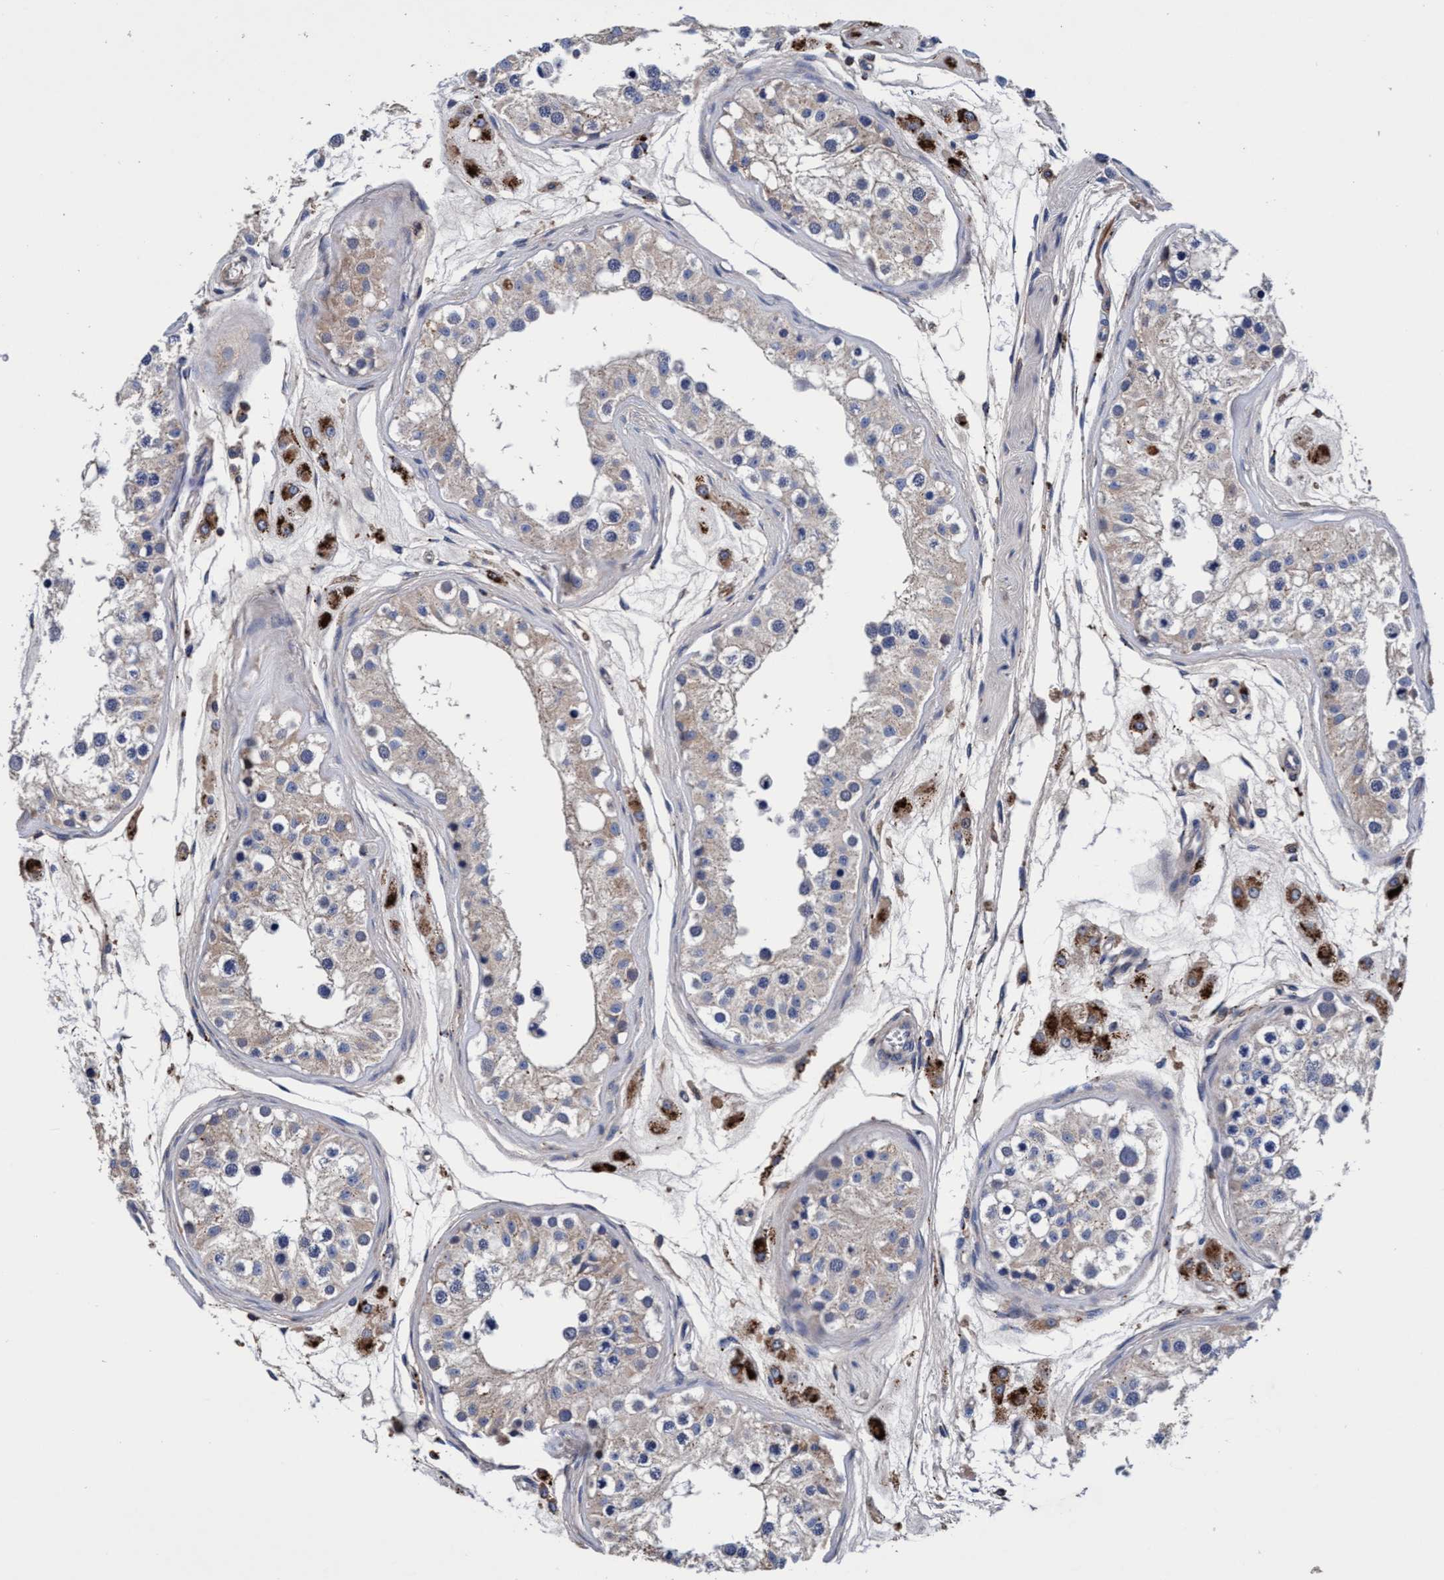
{"staining": {"intensity": "weak", "quantity": "25%-75%", "location": "cytoplasmic/membranous"}, "tissue": "testis", "cell_type": "Cells in seminiferous ducts", "image_type": "normal", "snomed": [{"axis": "morphology", "description": "Normal tissue, NOS"}, {"axis": "morphology", "description": "Adenocarcinoma, metastatic, NOS"}, {"axis": "topography", "description": "Testis"}], "caption": "A photomicrograph of testis stained for a protein exhibits weak cytoplasmic/membranous brown staining in cells in seminiferous ducts.", "gene": "RNF208", "patient": {"sex": "male", "age": 26}}